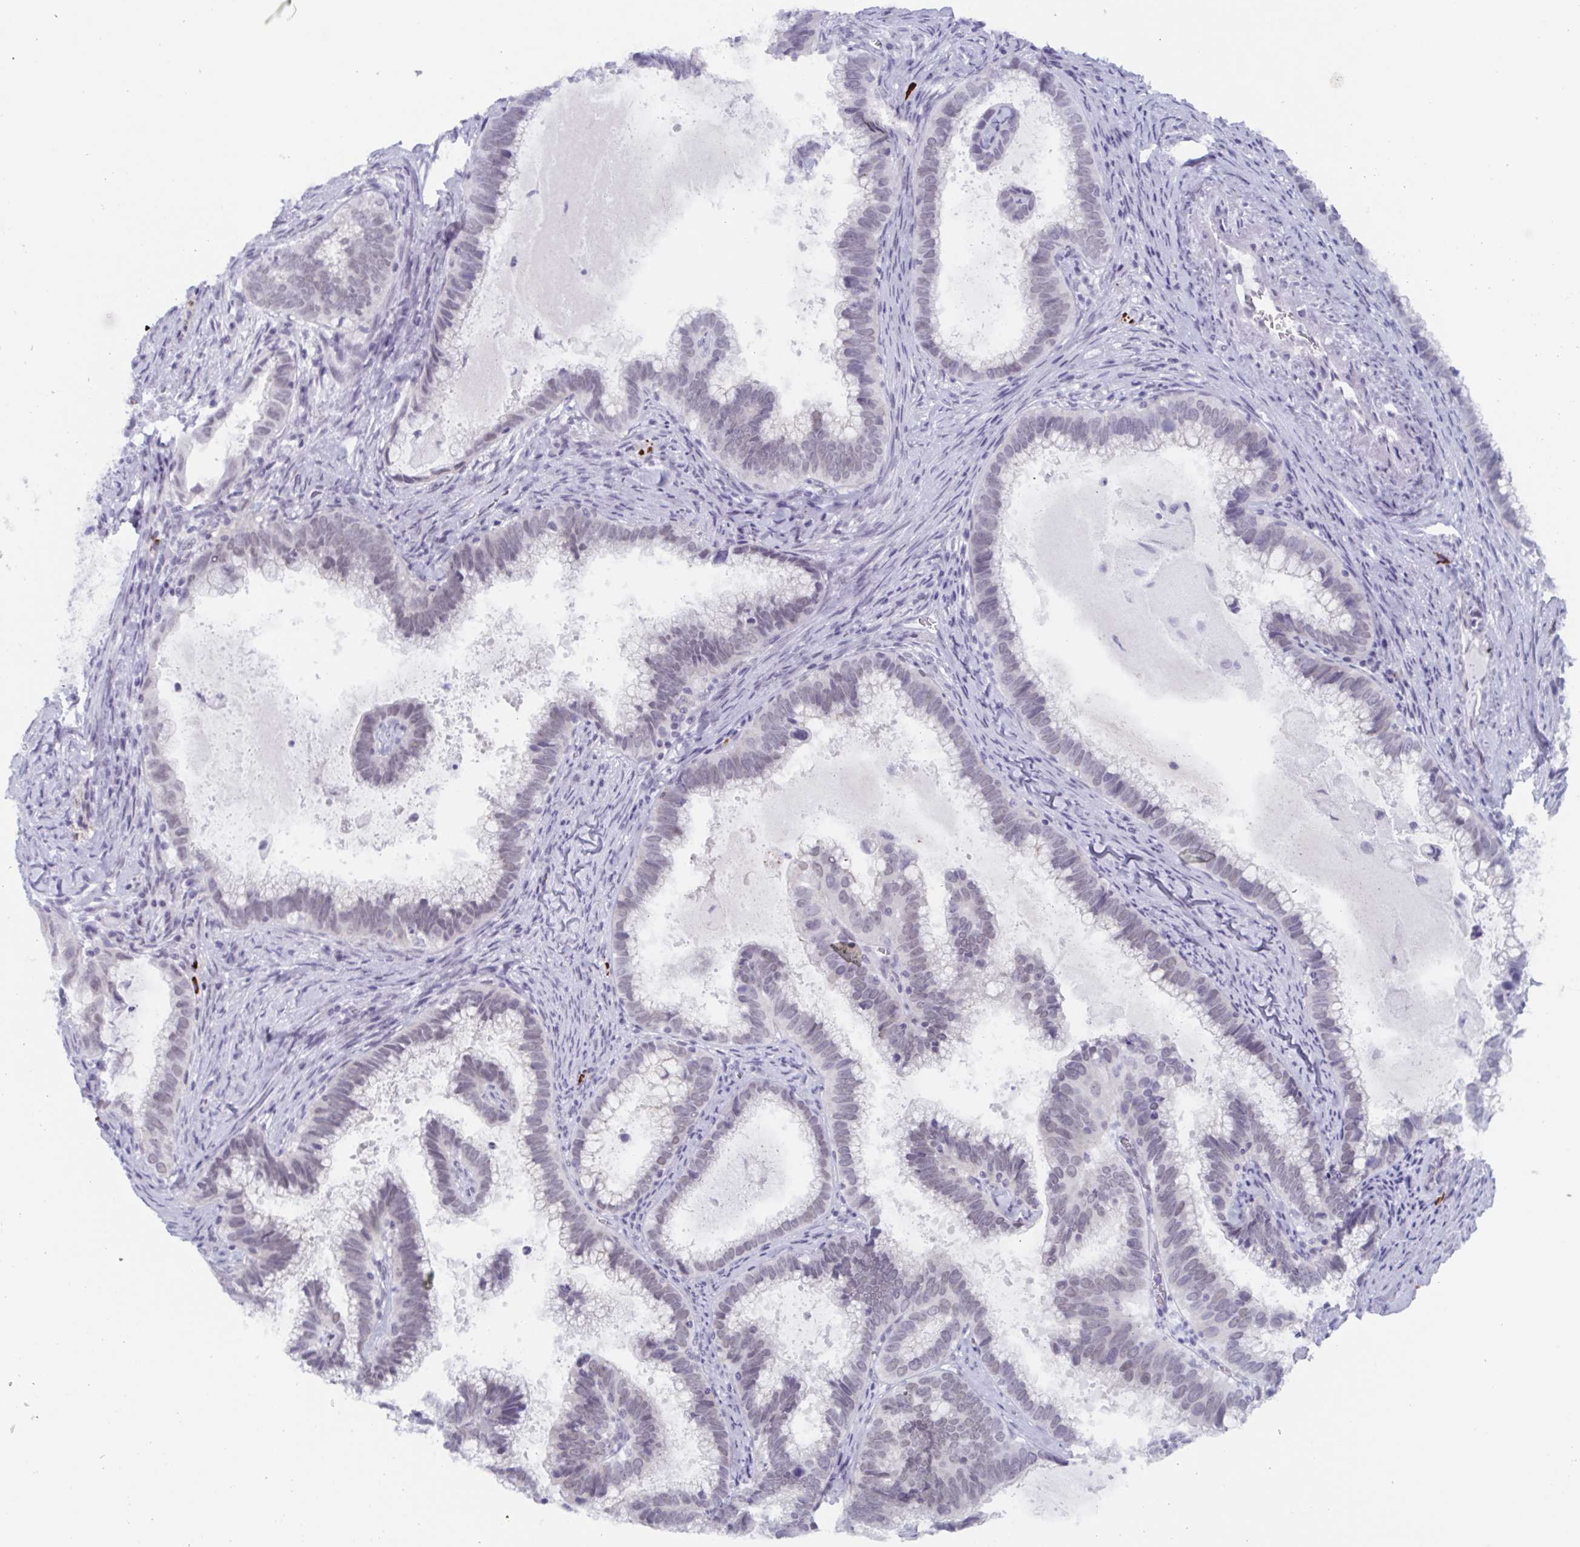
{"staining": {"intensity": "negative", "quantity": "none", "location": "none"}, "tissue": "cervical cancer", "cell_type": "Tumor cells", "image_type": "cancer", "snomed": [{"axis": "morphology", "description": "Adenocarcinoma, NOS"}, {"axis": "topography", "description": "Cervix"}], "caption": "Immunohistochemistry photomicrograph of neoplastic tissue: cervical cancer (adenocarcinoma) stained with DAB (3,3'-diaminobenzidine) demonstrates no significant protein expression in tumor cells.", "gene": "ZFP64", "patient": {"sex": "female", "age": 61}}